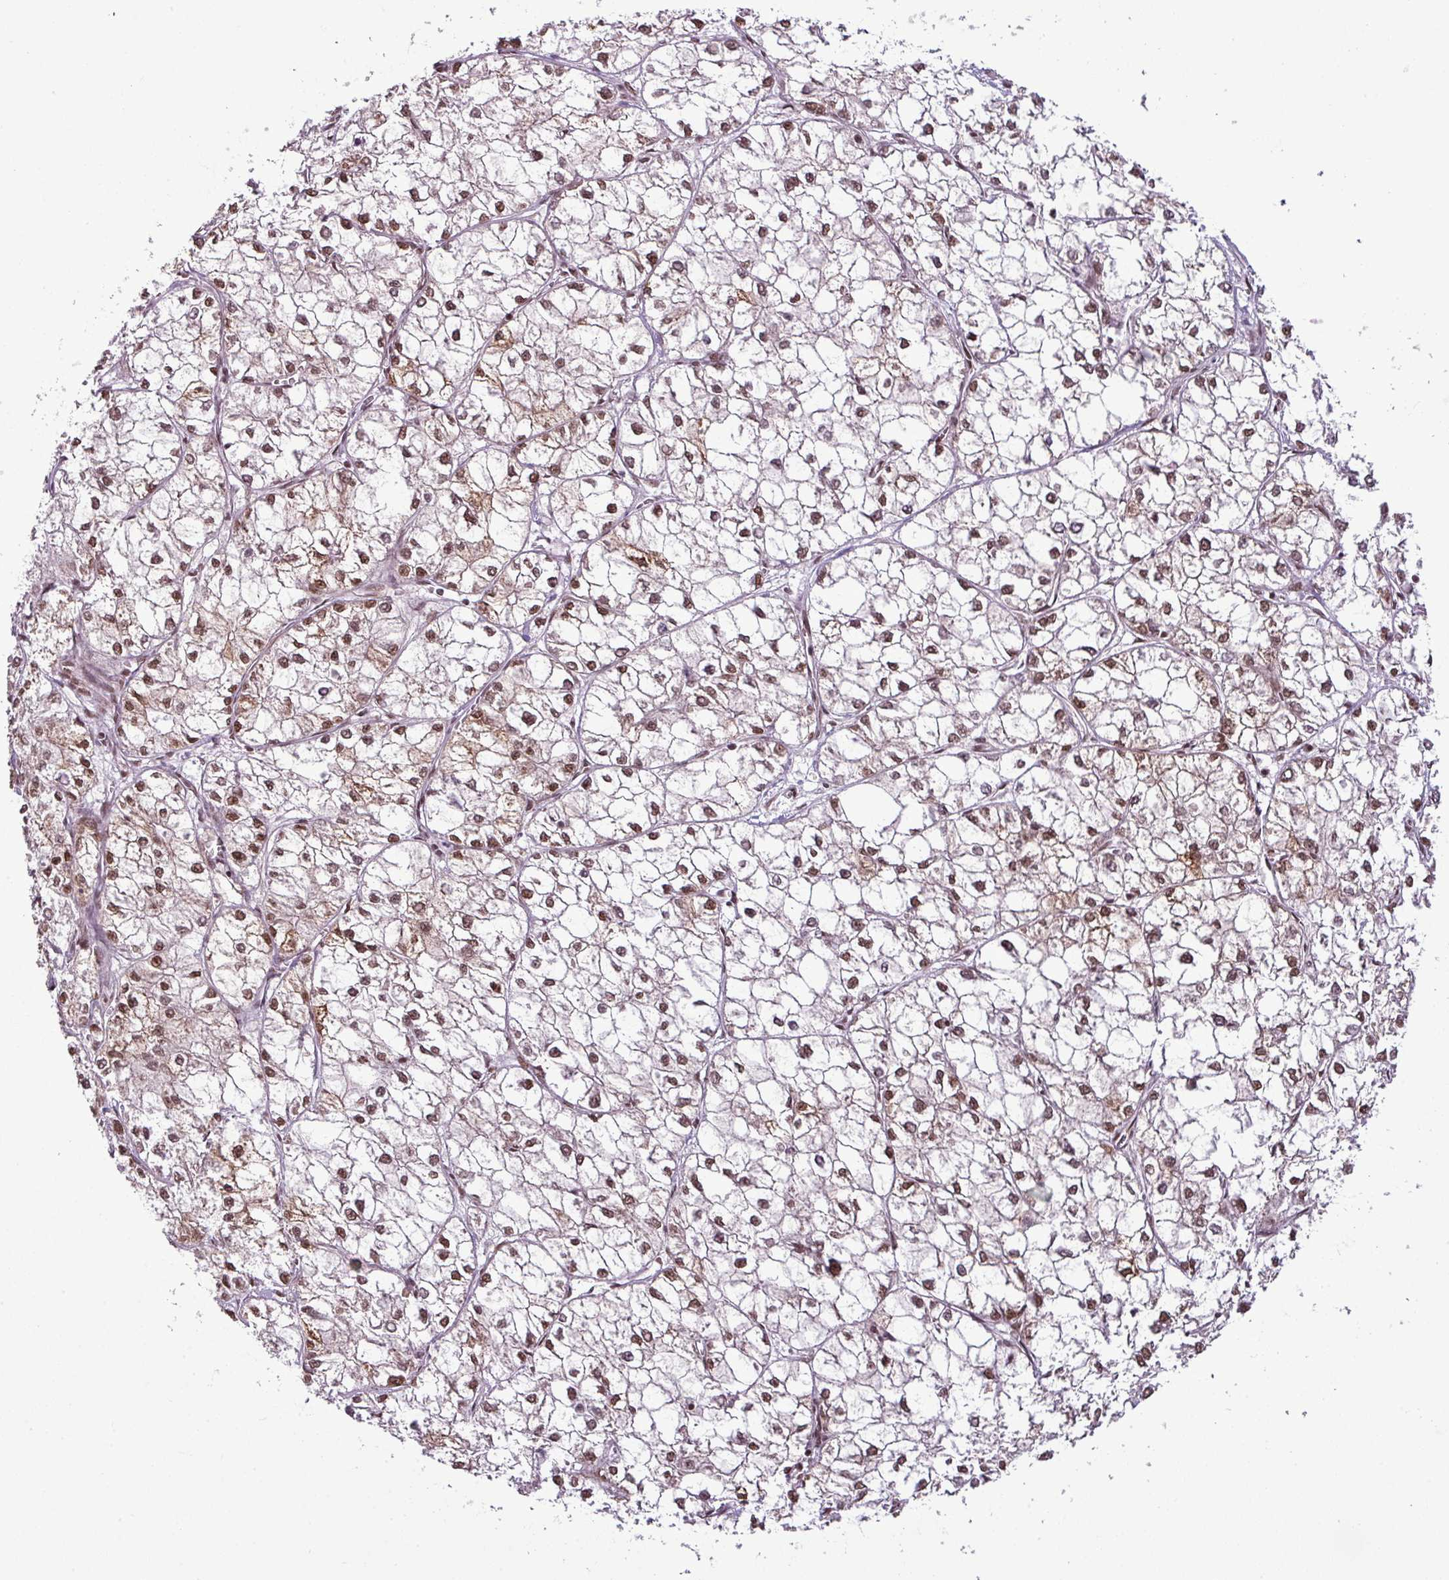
{"staining": {"intensity": "moderate", "quantity": ">75%", "location": "nuclear"}, "tissue": "liver cancer", "cell_type": "Tumor cells", "image_type": "cancer", "snomed": [{"axis": "morphology", "description": "Carcinoma, Hepatocellular, NOS"}, {"axis": "topography", "description": "Liver"}], "caption": "Immunohistochemical staining of liver hepatocellular carcinoma displays medium levels of moderate nuclear positivity in about >75% of tumor cells. (brown staining indicates protein expression, while blue staining denotes nuclei).", "gene": "ARL6IP4", "patient": {"sex": "female", "age": 43}}